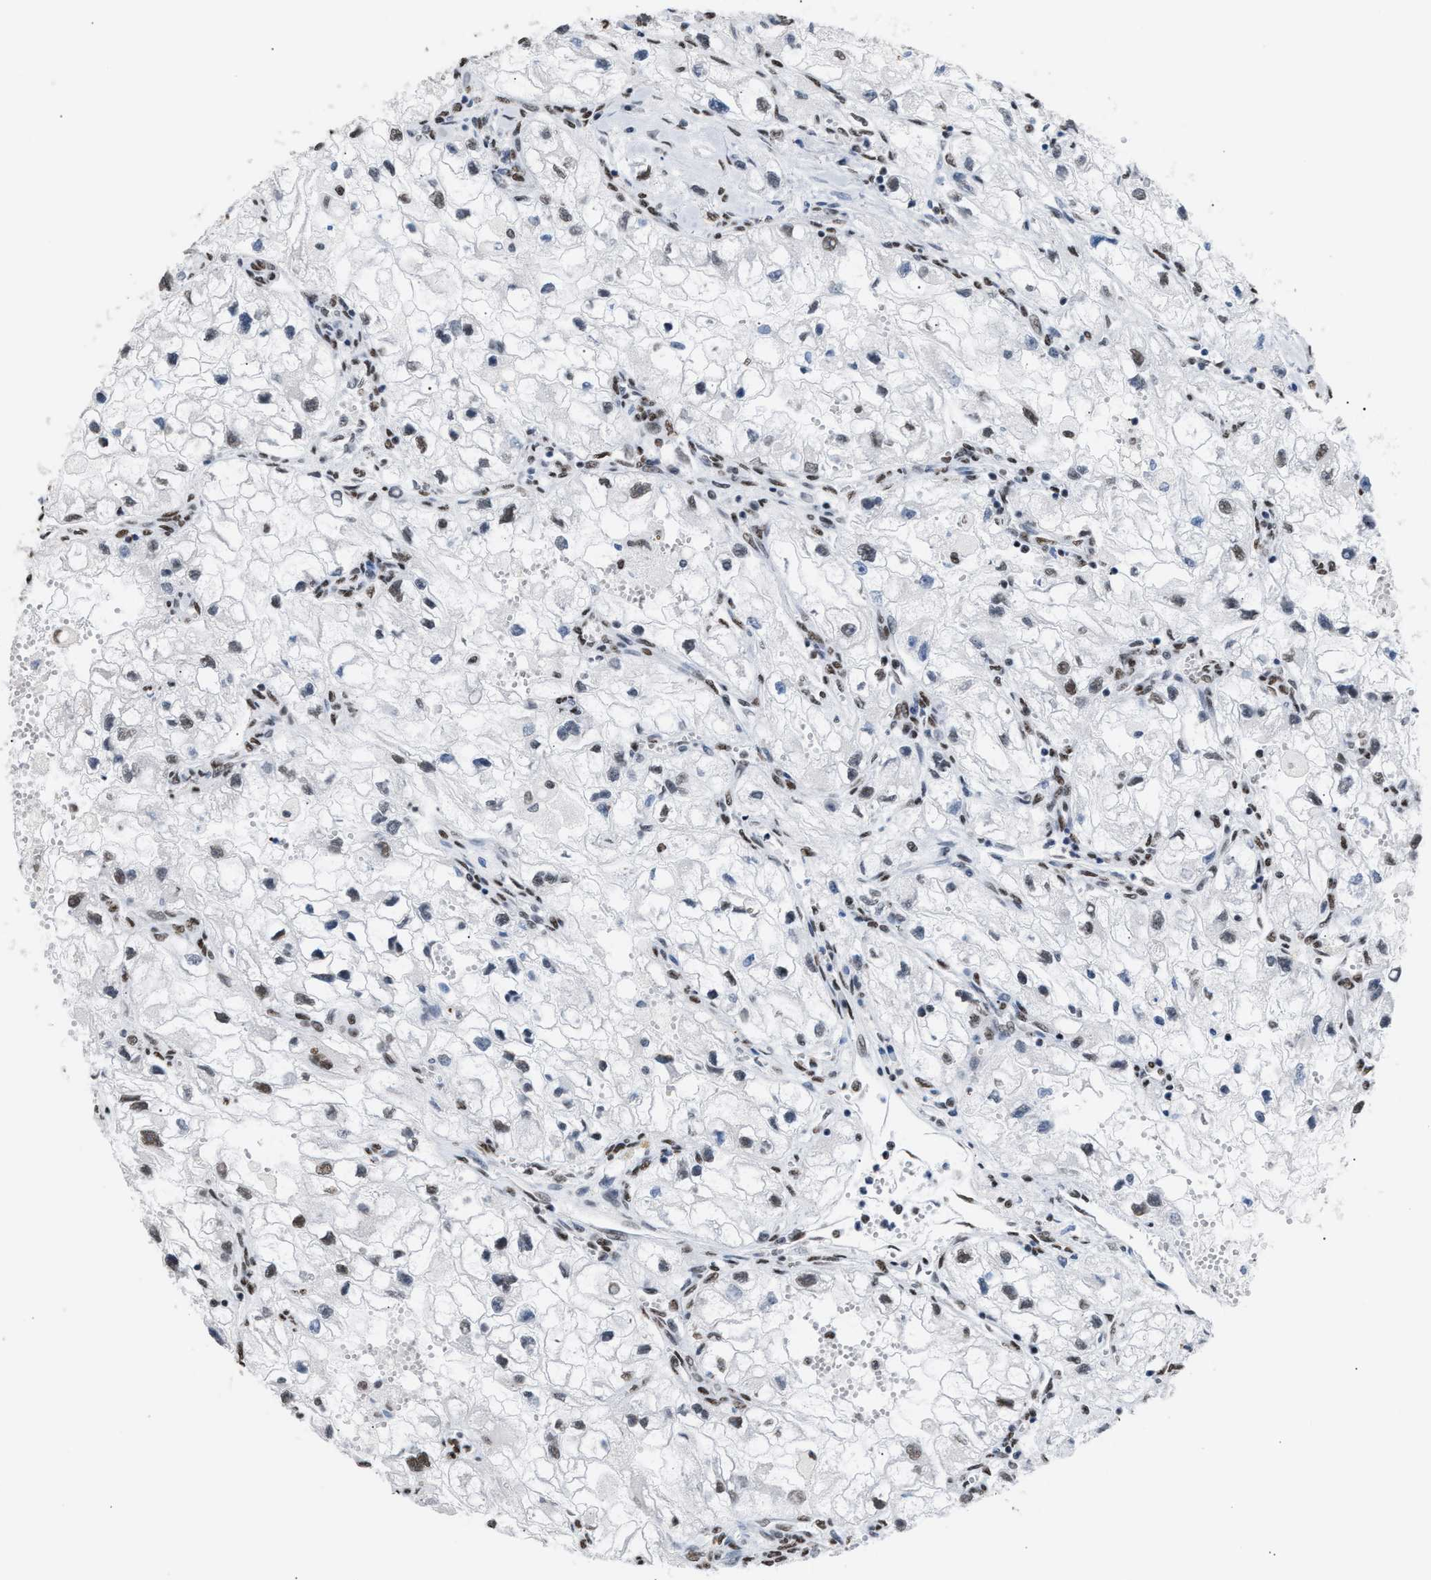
{"staining": {"intensity": "weak", "quantity": ">75%", "location": "nuclear"}, "tissue": "renal cancer", "cell_type": "Tumor cells", "image_type": "cancer", "snomed": [{"axis": "morphology", "description": "Adenocarcinoma, NOS"}, {"axis": "topography", "description": "Kidney"}], "caption": "Weak nuclear positivity for a protein is present in about >75% of tumor cells of renal cancer (adenocarcinoma) using immunohistochemistry (IHC).", "gene": "CCAR2", "patient": {"sex": "female", "age": 70}}